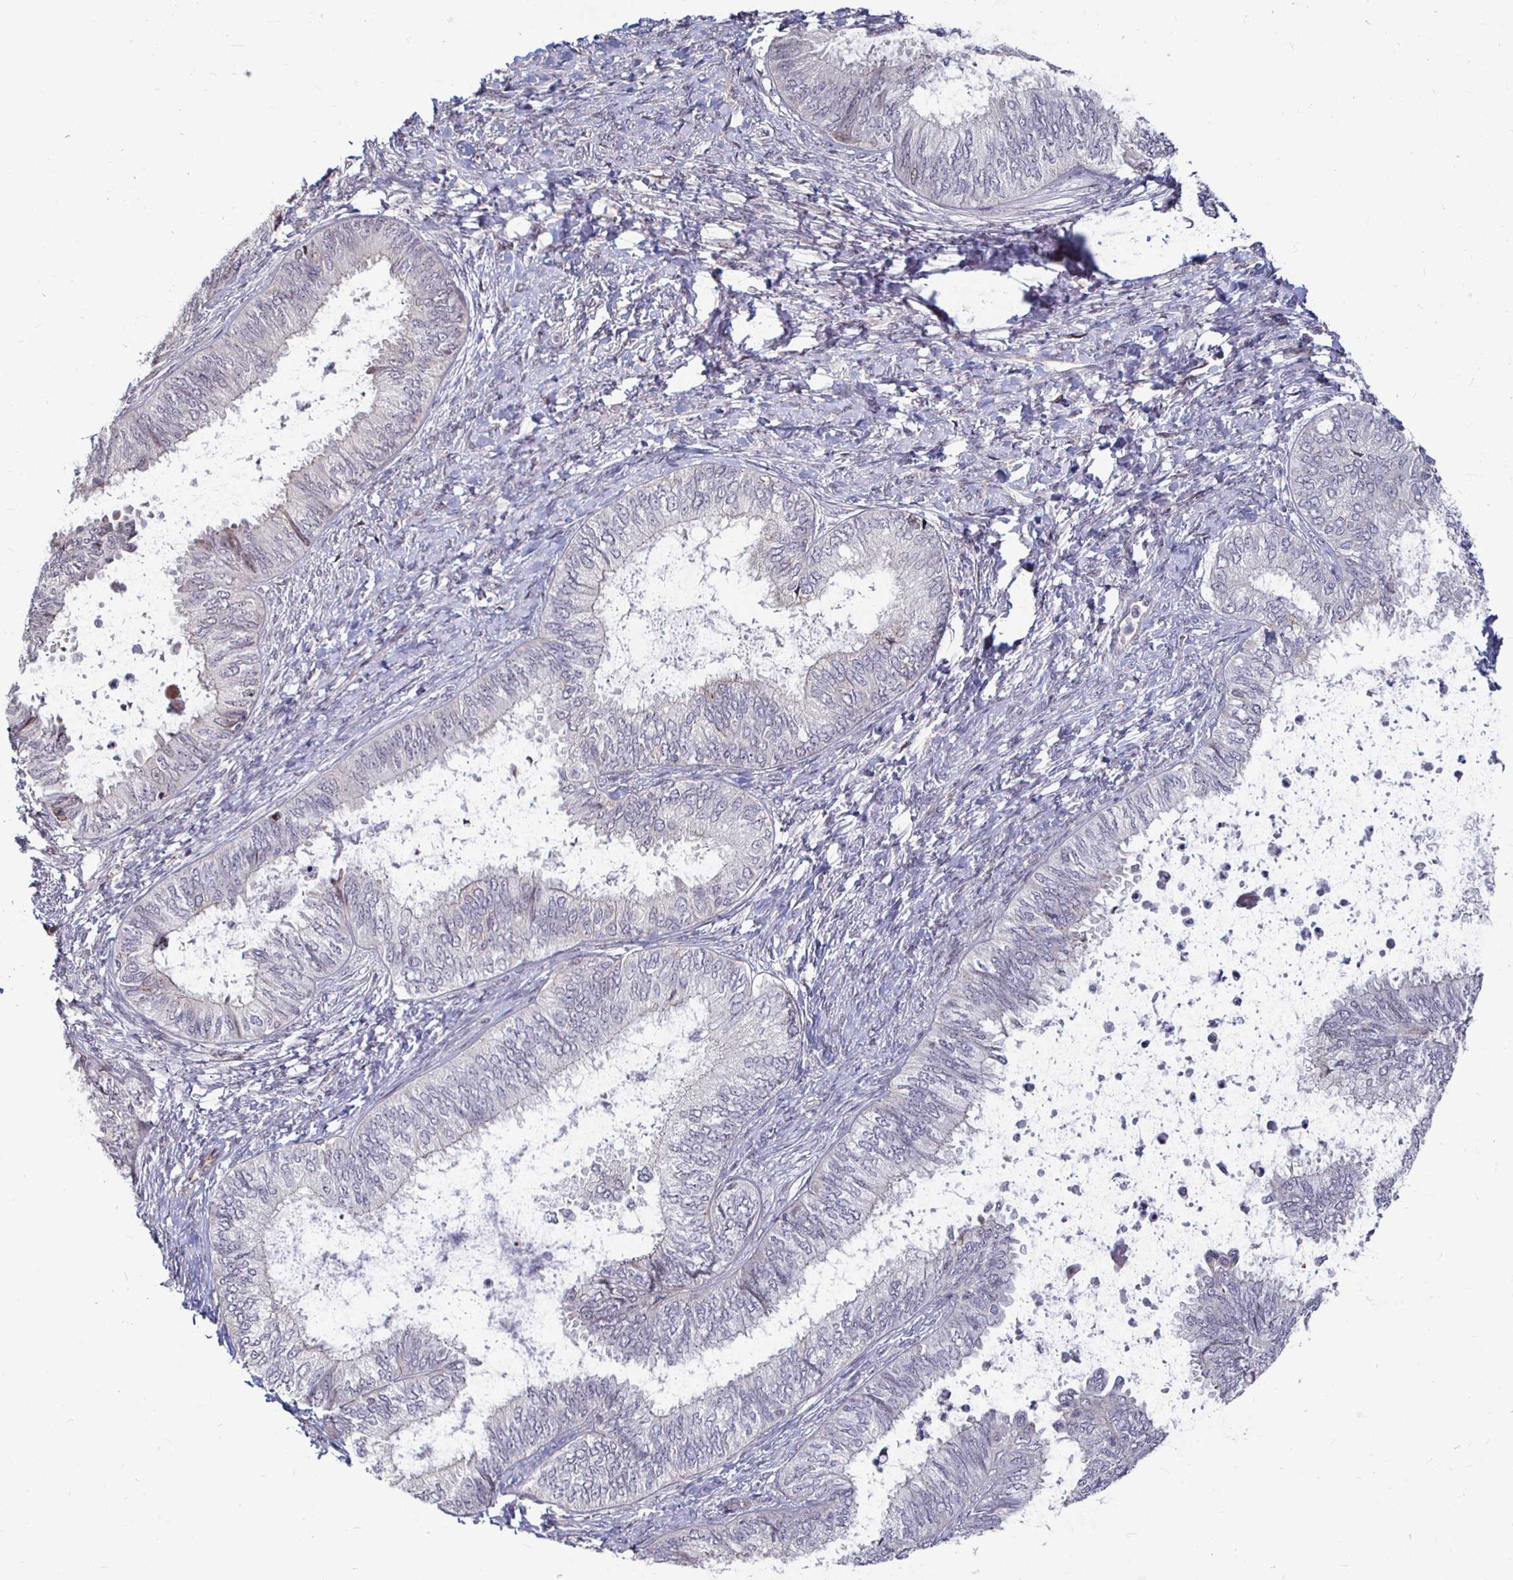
{"staining": {"intensity": "negative", "quantity": "none", "location": "none"}, "tissue": "ovarian cancer", "cell_type": "Tumor cells", "image_type": "cancer", "snomed": [{"axis": "morphology", "description": "Carcinoma, endometroid"}, {"axis": "topography", "description": "Ovary"}], "caption": "The photomicrograph shows no significant expression in tumor cells of ovarian cancer. Nuclei are stained in blue.", "gene": "CAPN11", "patient": {"sex": "female", "age": 70}}